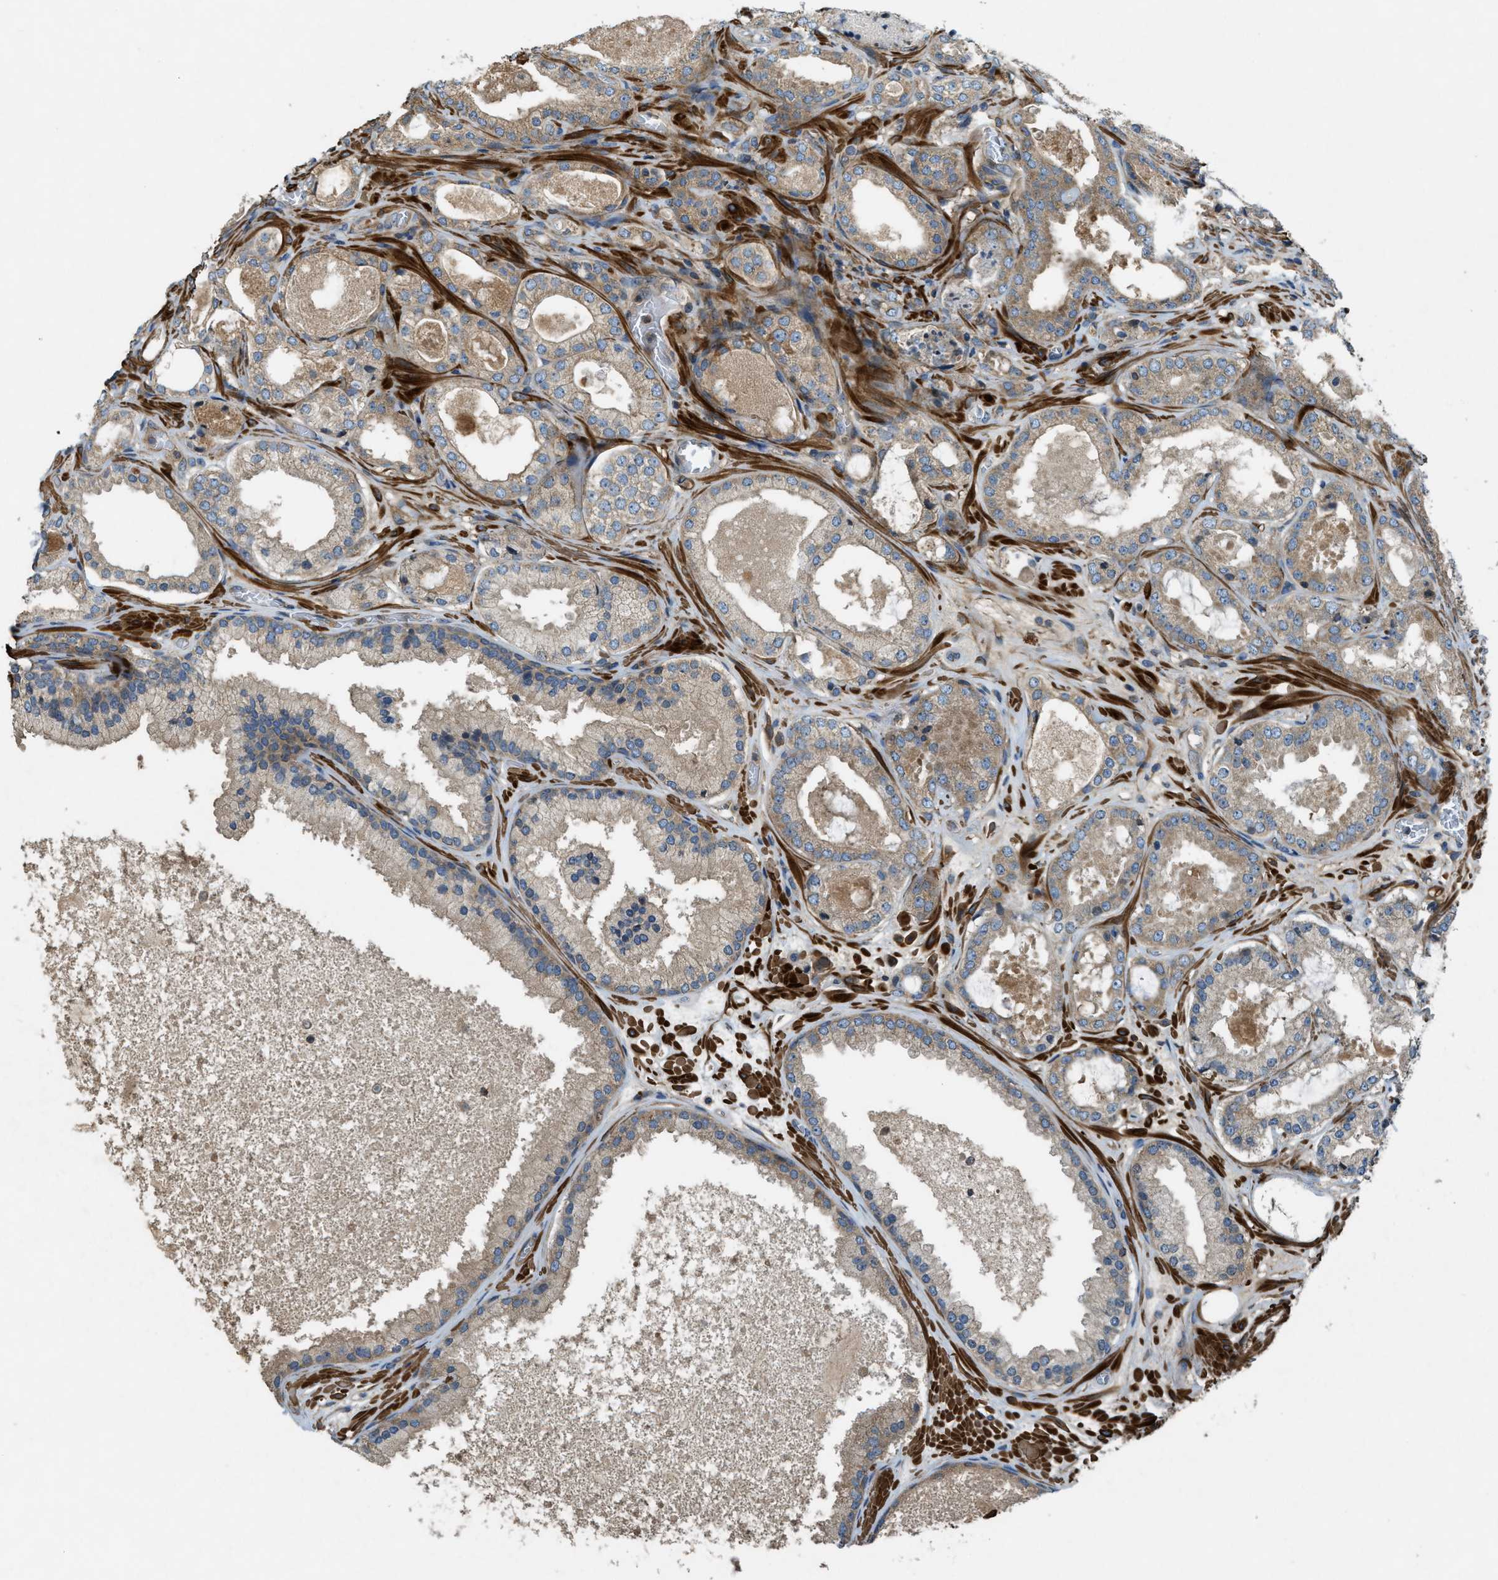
{"staining": {"intensity": "moderate", "quantity": ">75%", "location": "cytoplasmic/membranous"}, "tissue": "prostate cancer", "cell_type": "Tumor cells", "image_type": "cancer", "snomed": [{"axis": "morphology", "description": "Adenocarcinoma, High grade"}, {"axis": "topography", "description": "Prostate"}], "caption": "Approximately >75% of tumor cells in human prostate adenocarcinoma (high-grade) show moderate cytoplasmic/membranous protein positivity as visualized by brown immunohistochemical staining.", "gene": "VEZT", "patient": {"sex": "male", "age": 65}}